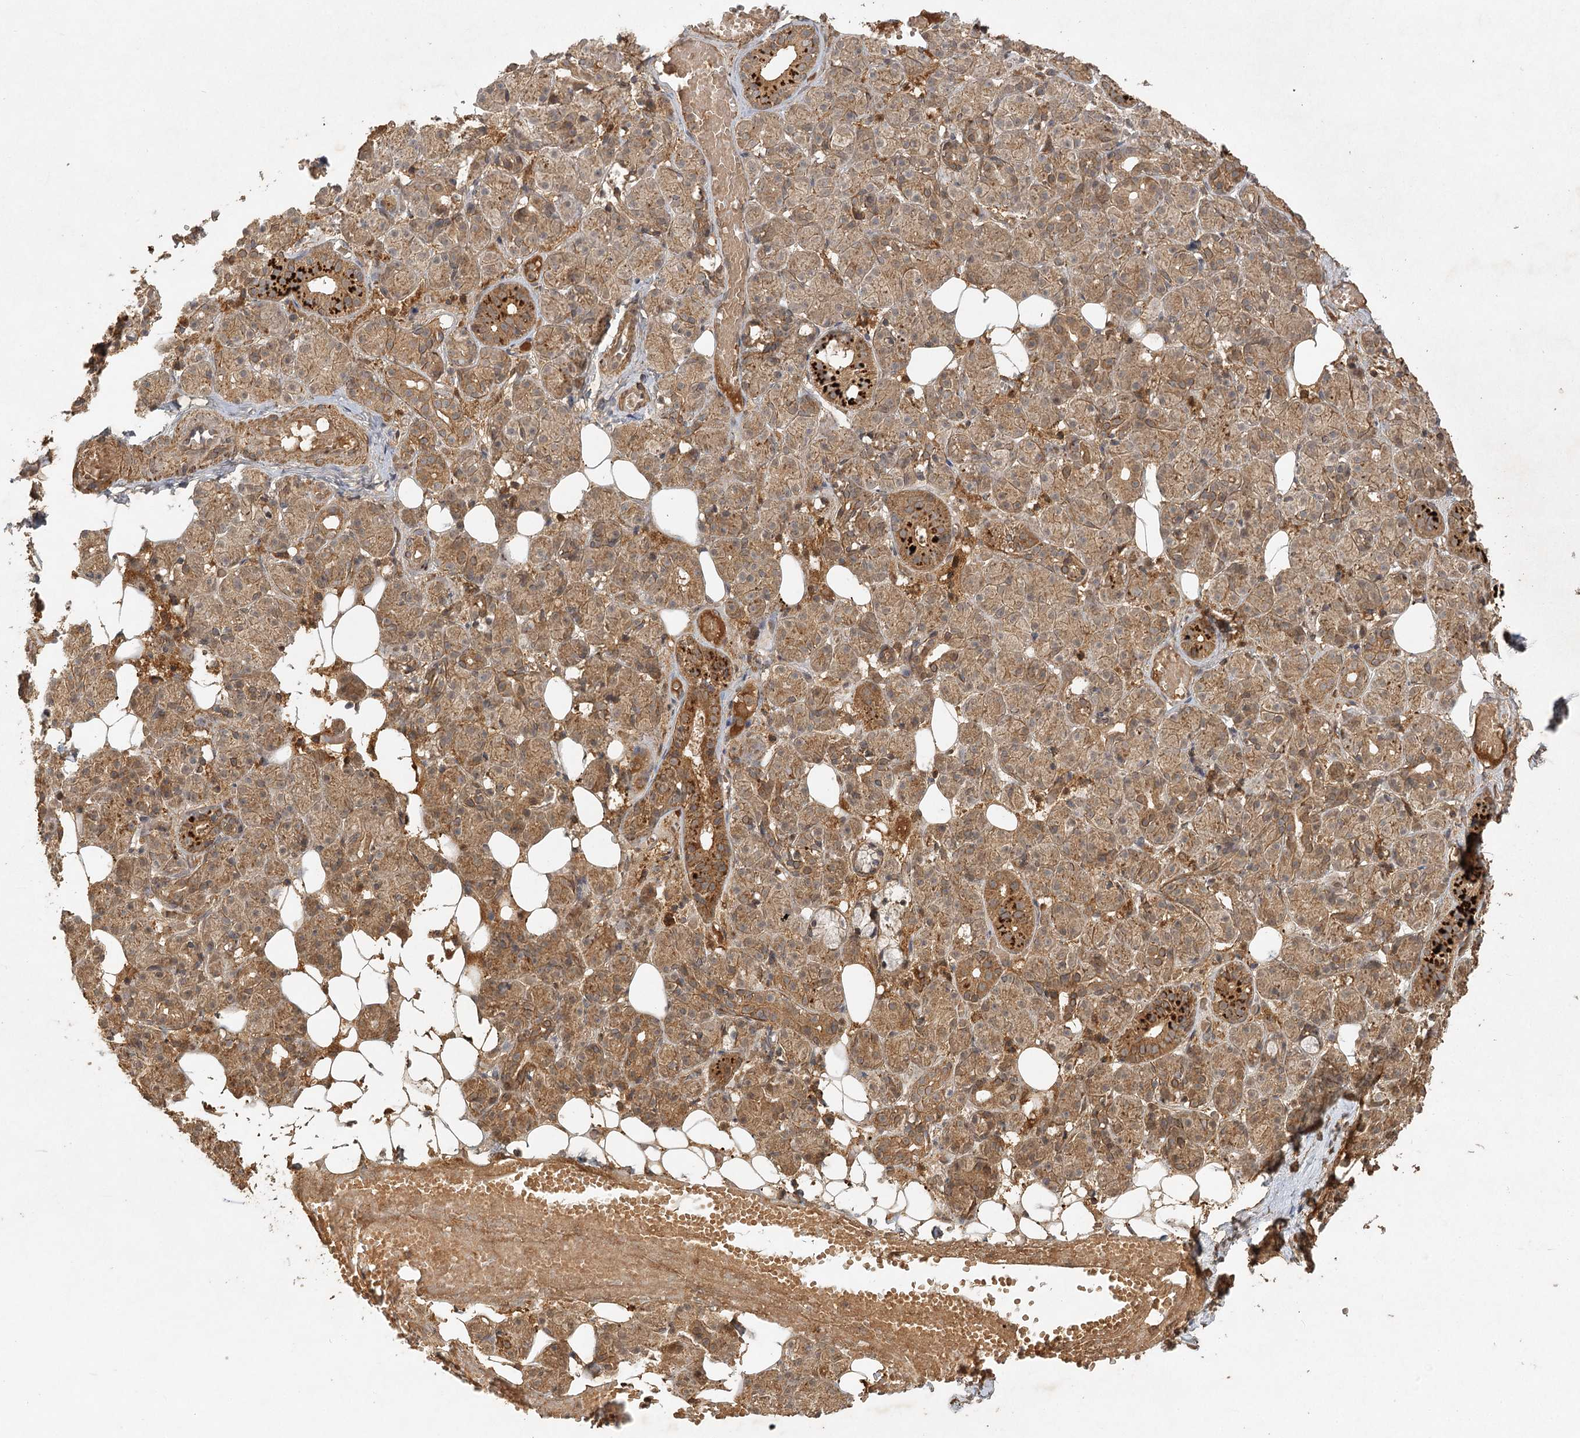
{"staining": {"intensity": "strong", "quantity": "25%-75%", "location": "cytoplasmic/membranous"}, "tissue": "salivary gland", "cell_type": "Glandular cells", "image_type": "normal", "snomed": [{"axis": "morphology", "description": "Normal tissue, NOS"}, {"axis": "topography", "description": "Salivary gland"}], "caption": "DAB immunohistochemical staining of unremarkable human salivary gland reveals strong cytoplasmic/membranous protein positivity in about 25%-75% of glandular cells.", "gene": "ARL13A", "patient": {"sex": "male", "age": 63}}